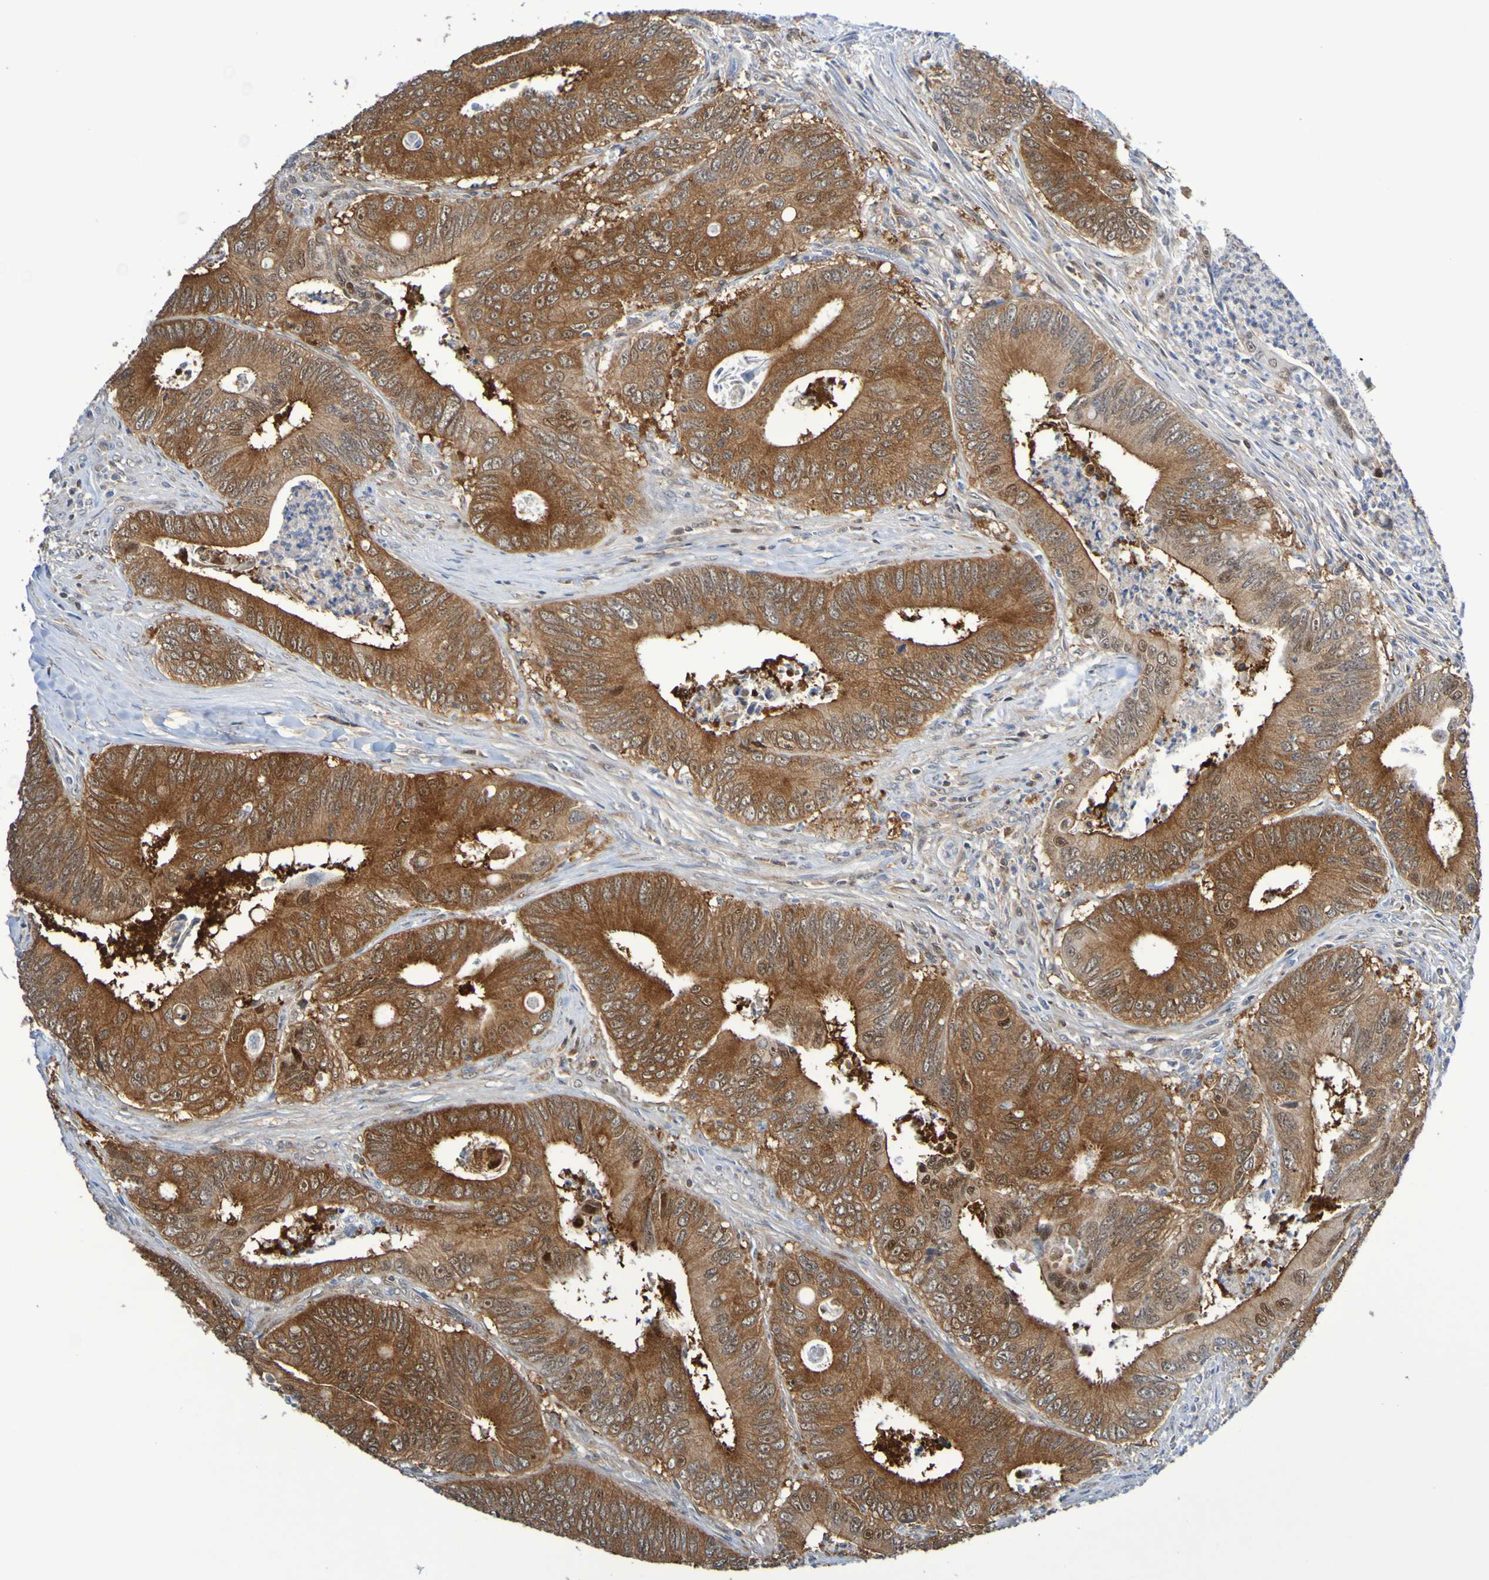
{"staining": {"intensity": "strong", "quantity": ">75%", "location": "cytoplasmic/membranous"}, "tissue": "colorectal cancer", "cell_type": "Tumor cells", "image_type": "cancer", "snomed": [{"axis": "morphology", "description": "Inflammation, NOS"}, {"axis": "morphology", "description": "Adenocarcinoma, NOS"}, {"axis": "topography", "description": "Colon"}], "caption": "Immunohistochemical staining of human colorectal adenocarcinoma displays high levels of strong cytoplasmic/membranous protein expression in approximately >75% of tumor cells.", "gene": "ATIC", "patient": {"sex": "male", "age": 72}}